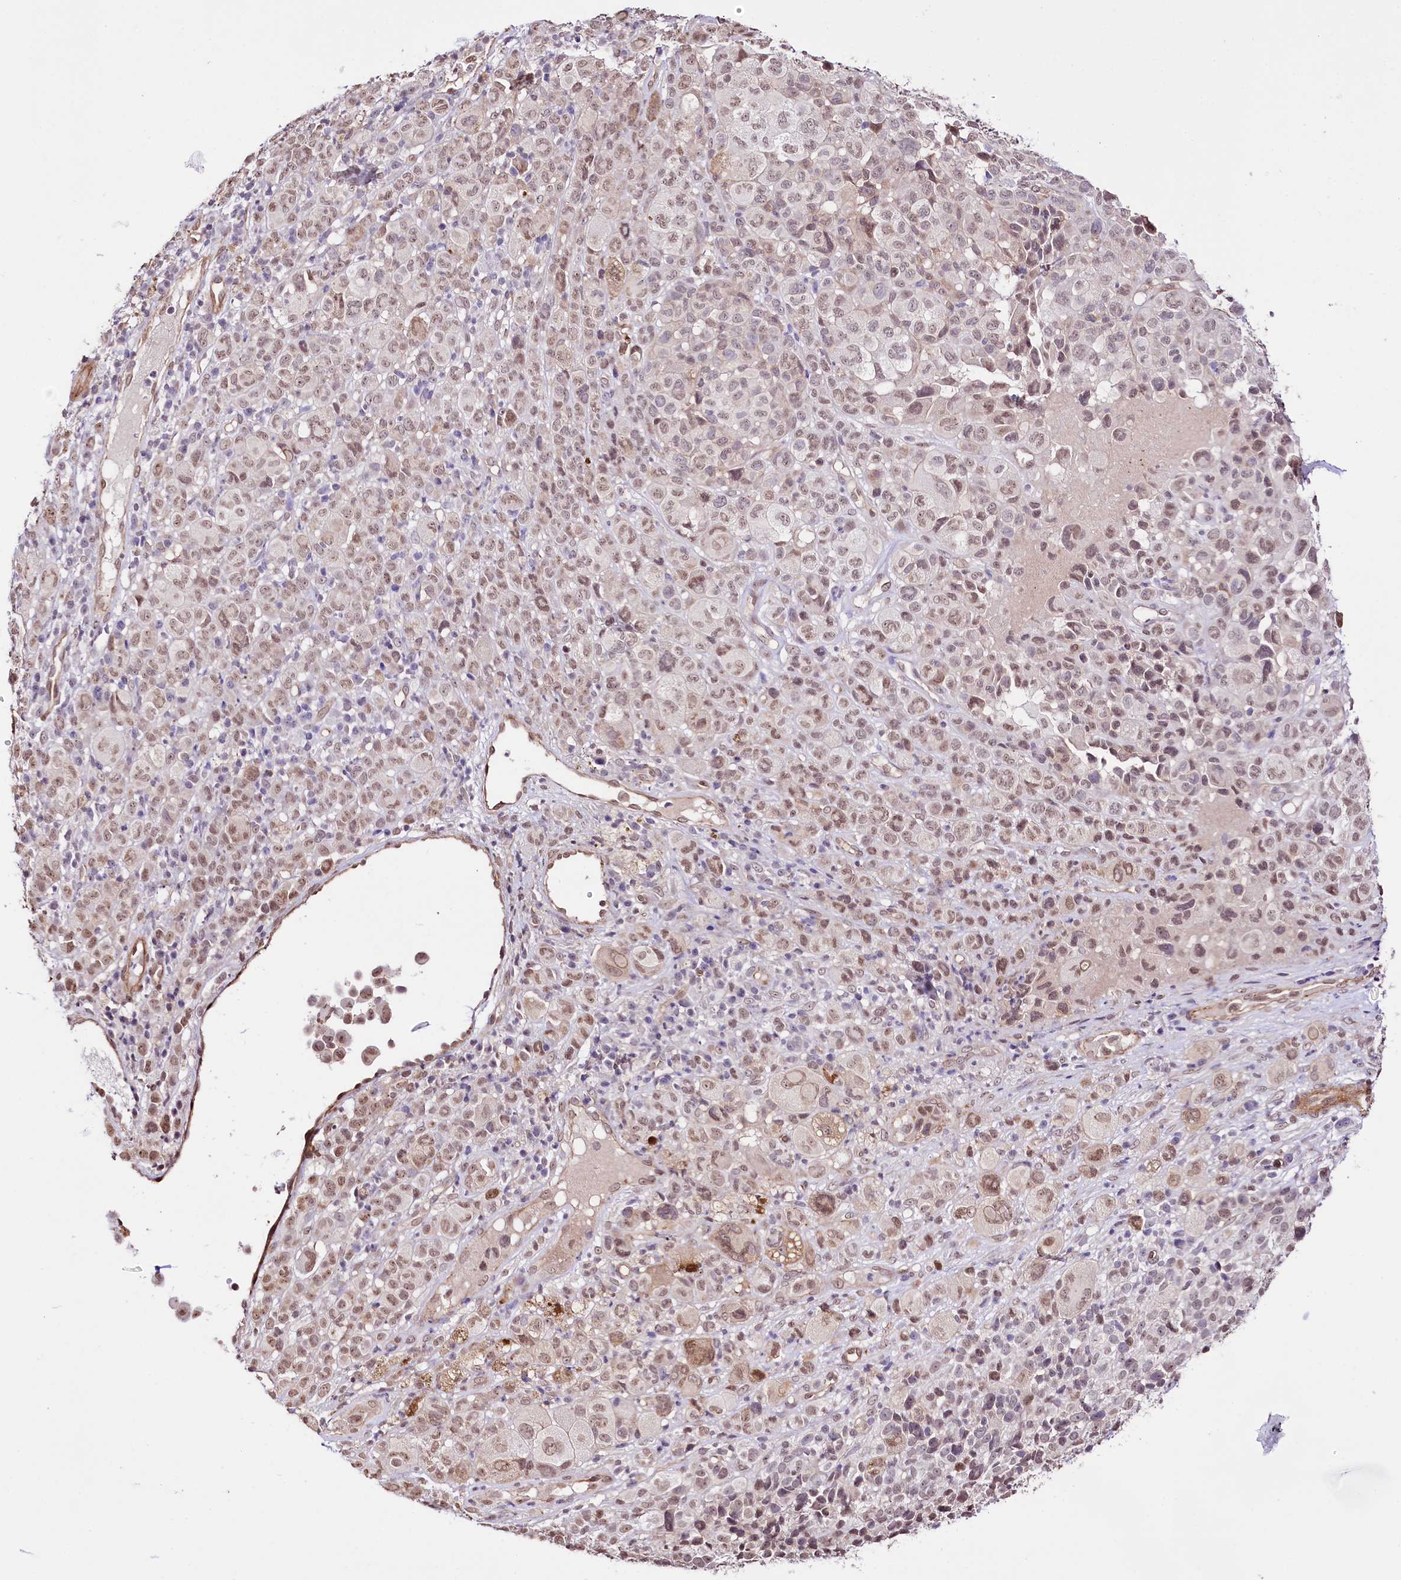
{"staining": {"intensity": "weak", "quantity": ">75%", "location": "nuclear"}, "tissue": "melanoma", "cell_type": "Tumor cells", "image_type": "cancer", "snomed": [{"axis": "morphology", "description": "Malignant melanoma, NOS"}, {"axis": "topography", "description": "Skin of trunk"}], "caption": "Malignant melanoma tissue displays weak nuclear staining in about >75% of tumor cells, visualized by immunohistochemistry.", "gene": "ST7", "patient": {"sex": "male", "age": 71}}